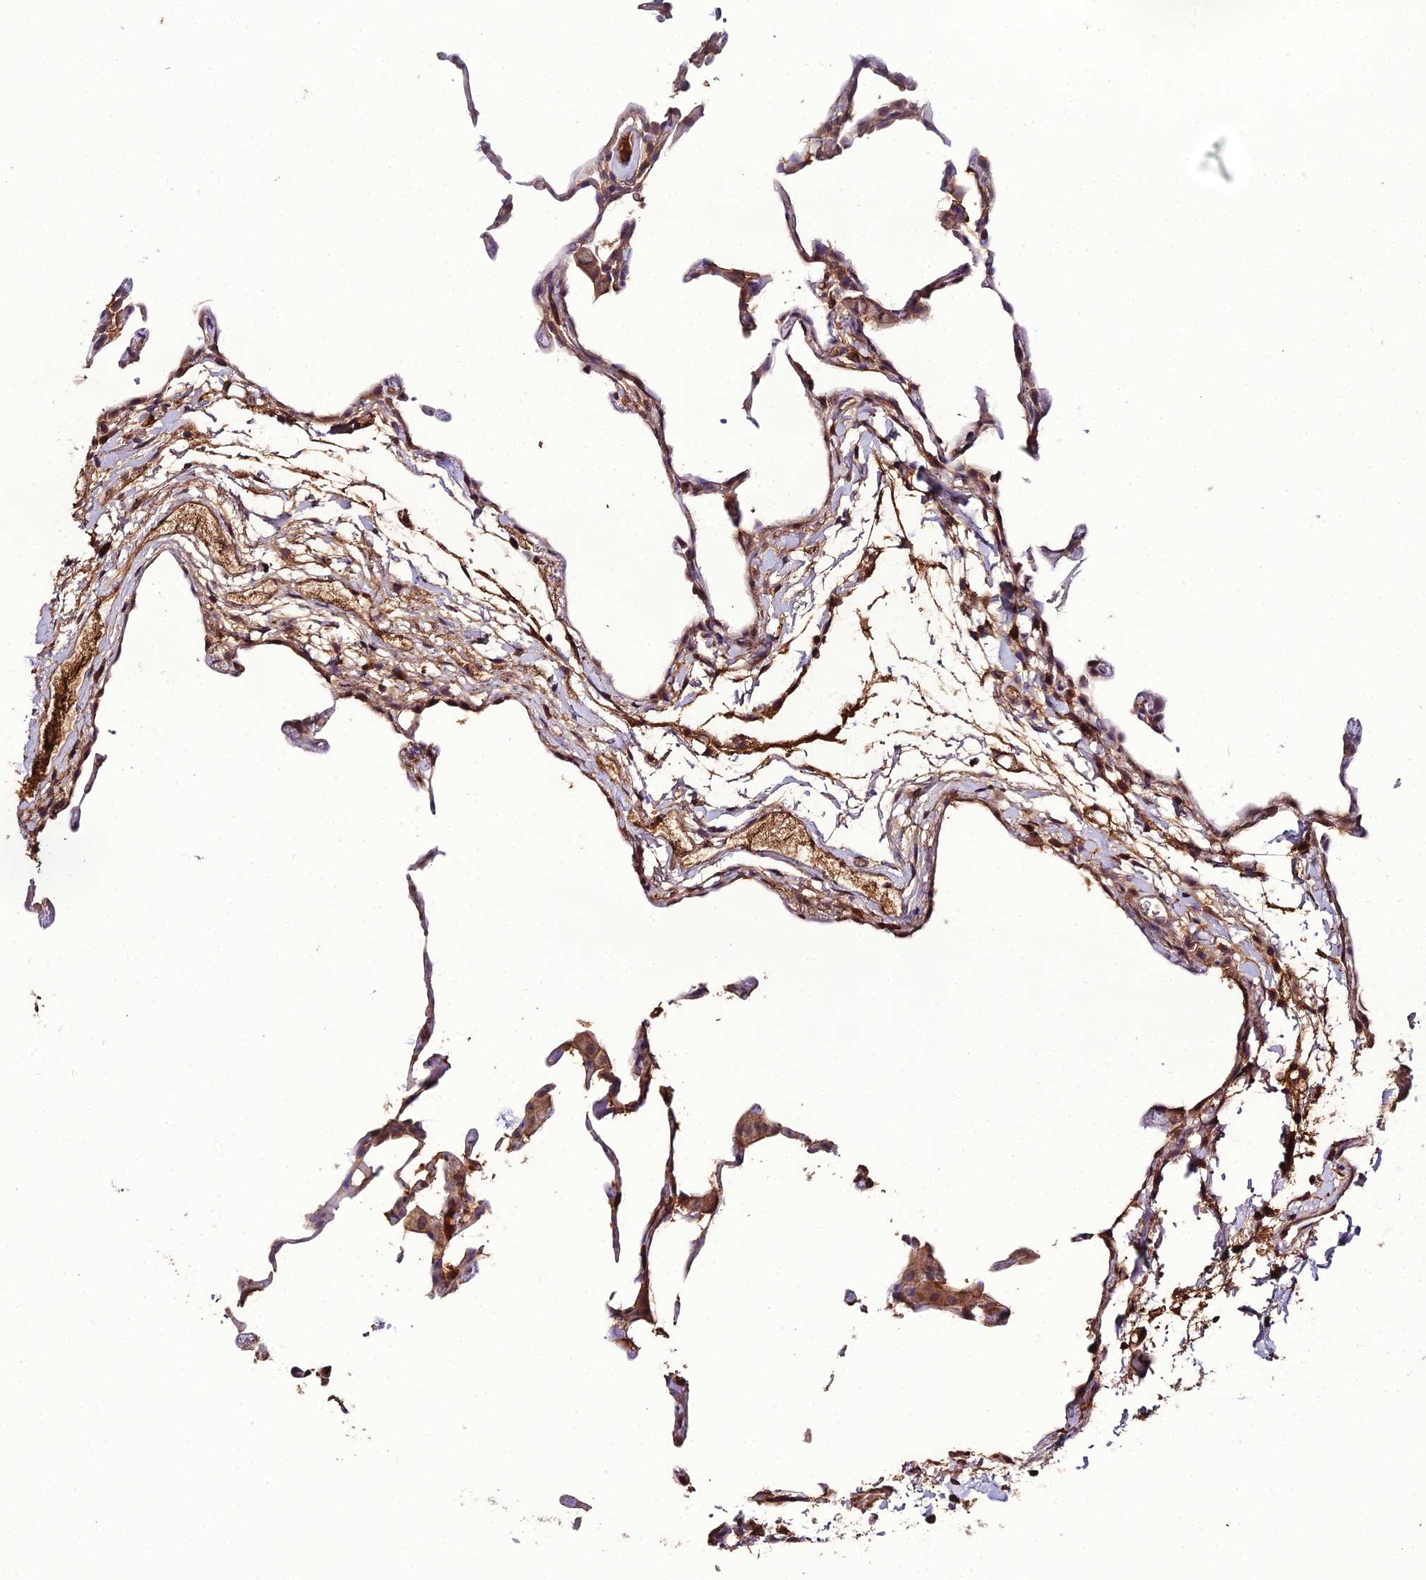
{"staining": {"intensity": "weak", "quantity": "25%-75%", "location": "cytoplasmic/membranous"}, "tissue": "lung", "cell_type": "Alveolar cells", "image_type": "normal", "snomed": [{"axis": "morphology", "description": "Normal tissue, NOS"}, {"axis": "topography", "description": "Lung"}], "caption": "A histopathology image of lung stained for a protein reveals weak cytoplasmic/membranous brown staining in alveolar cells. (Stains: DAB in brown, nuclei in blue, Microscopy: brightfield microscopy at high magnification).", "gene": "KCTD16", "patient": {"sex": "female", "age": 57}}